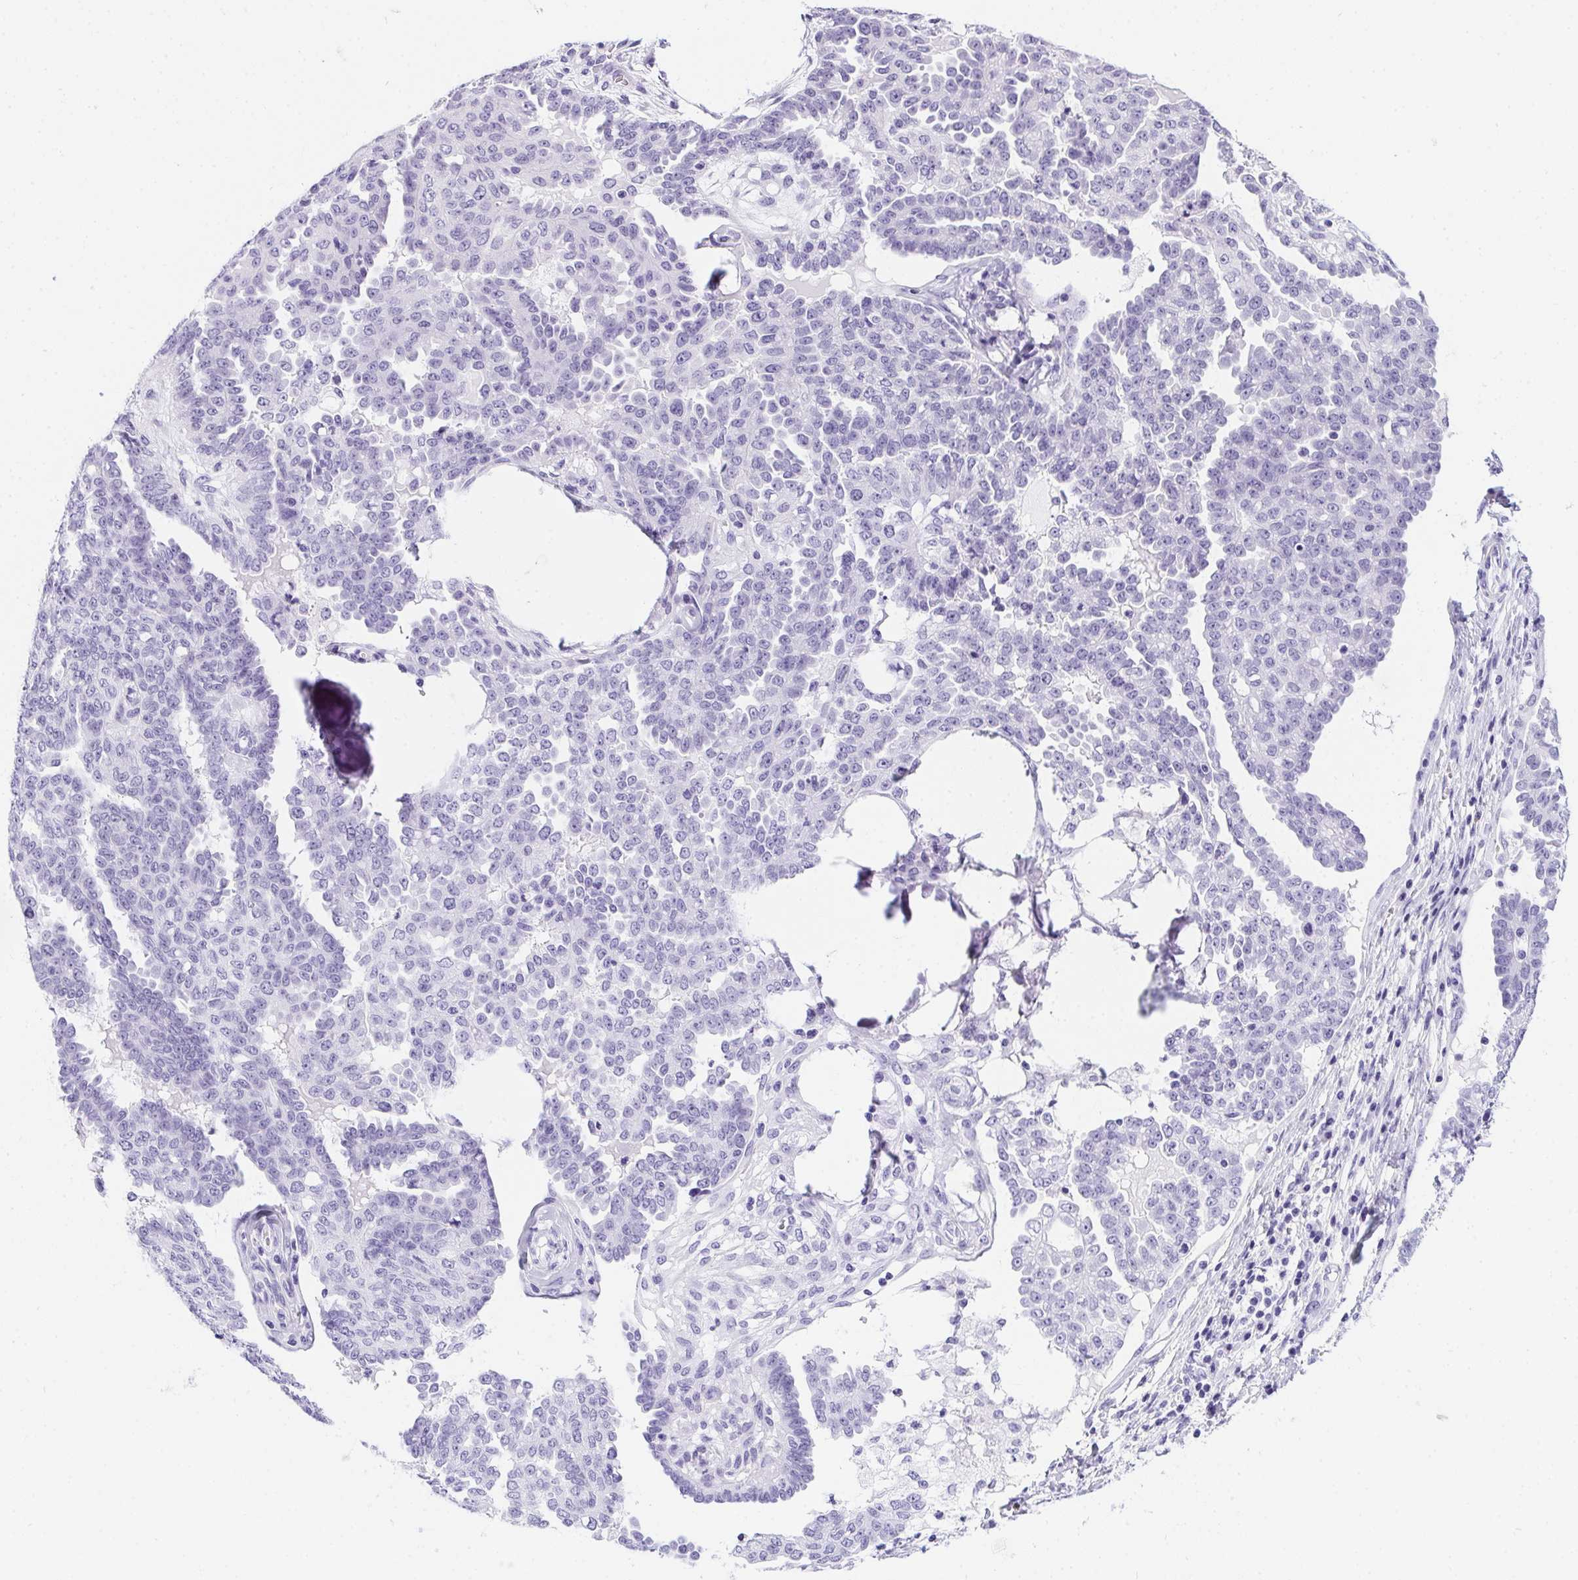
{"staining": {"intensity": "negative", "quantity": "none", "location": "none"}, "tissue": "ovarian cancer", "cell_type": "Tumor cells", "image_type": "cancer", "snomed": [{"axis": "morphology", "description": "Cystadenocarcinoma, serous, NOS"}, {"axis": "topography", "description": "Ovary"}], "caption": "Ovarian cancer (serous cystadenocarcinoma) was stained to show a protein in brown. There is no significant expression in tumor cells. (Immunohistochemistry (ihc), brightfield microscopy, high magnification).", "gene": "PRKAA1", "patient": {"sex": "female", "age": 71}}